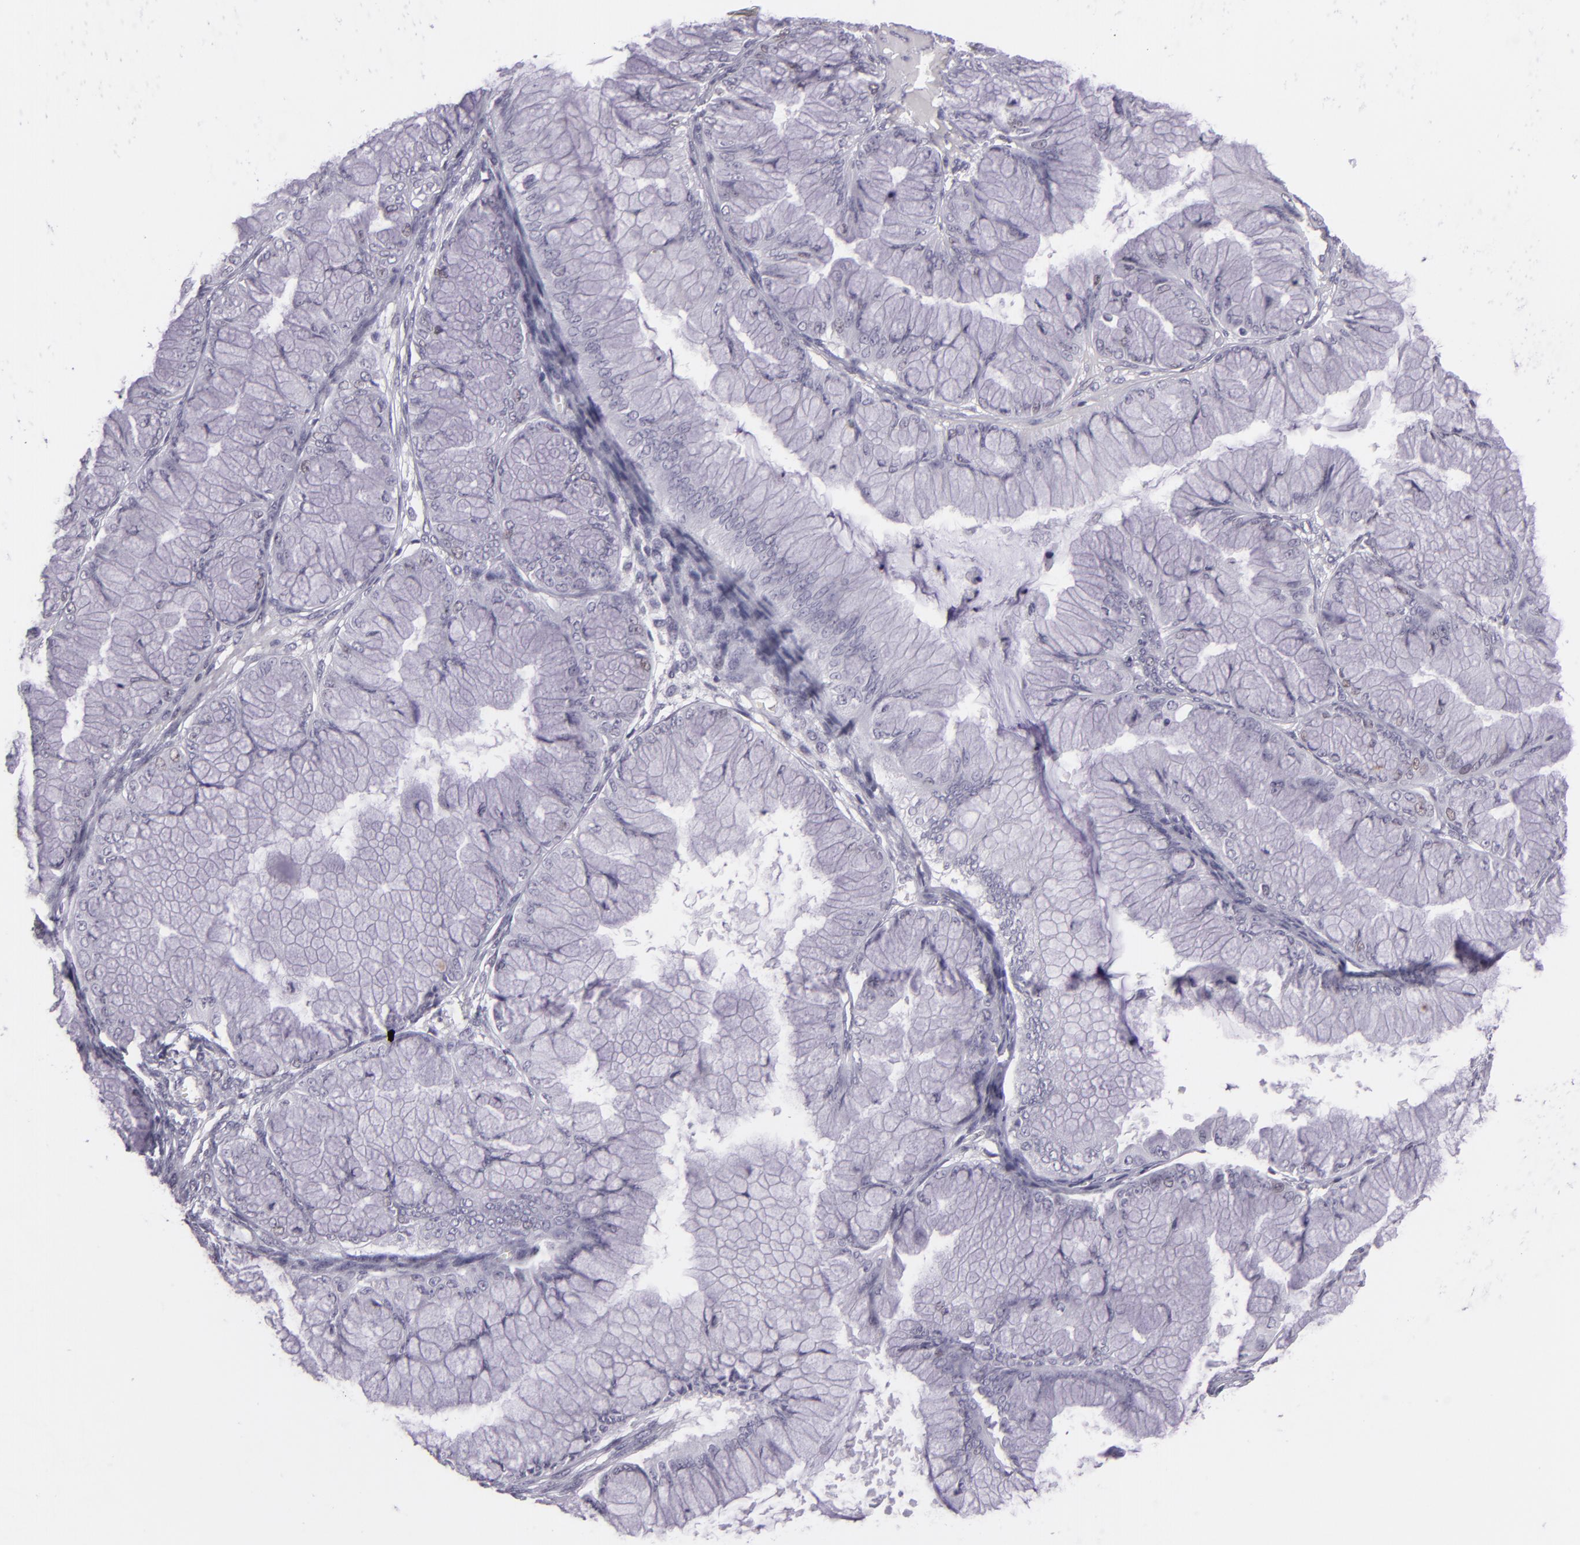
{"staining": {"intensity": "negative", "quantity": "none", "location": "none"}, "tissue": "ovarian cancer", "cell_type": "Tumor cells", "image_type": "cancer", "snomed": [{"axis": "morphology", "description": "Cystadenocarcinoma, mucinous, NOS"}, {"axis": "topography", "description": "Ovary"}], "caption": "Protein analysis of ovarian cancer (mucinous cystadenocarcinoma) displays no significant staining in tumor cells.", "gene": "MCM3", "patient": {"sex": "female", "age": 63}}